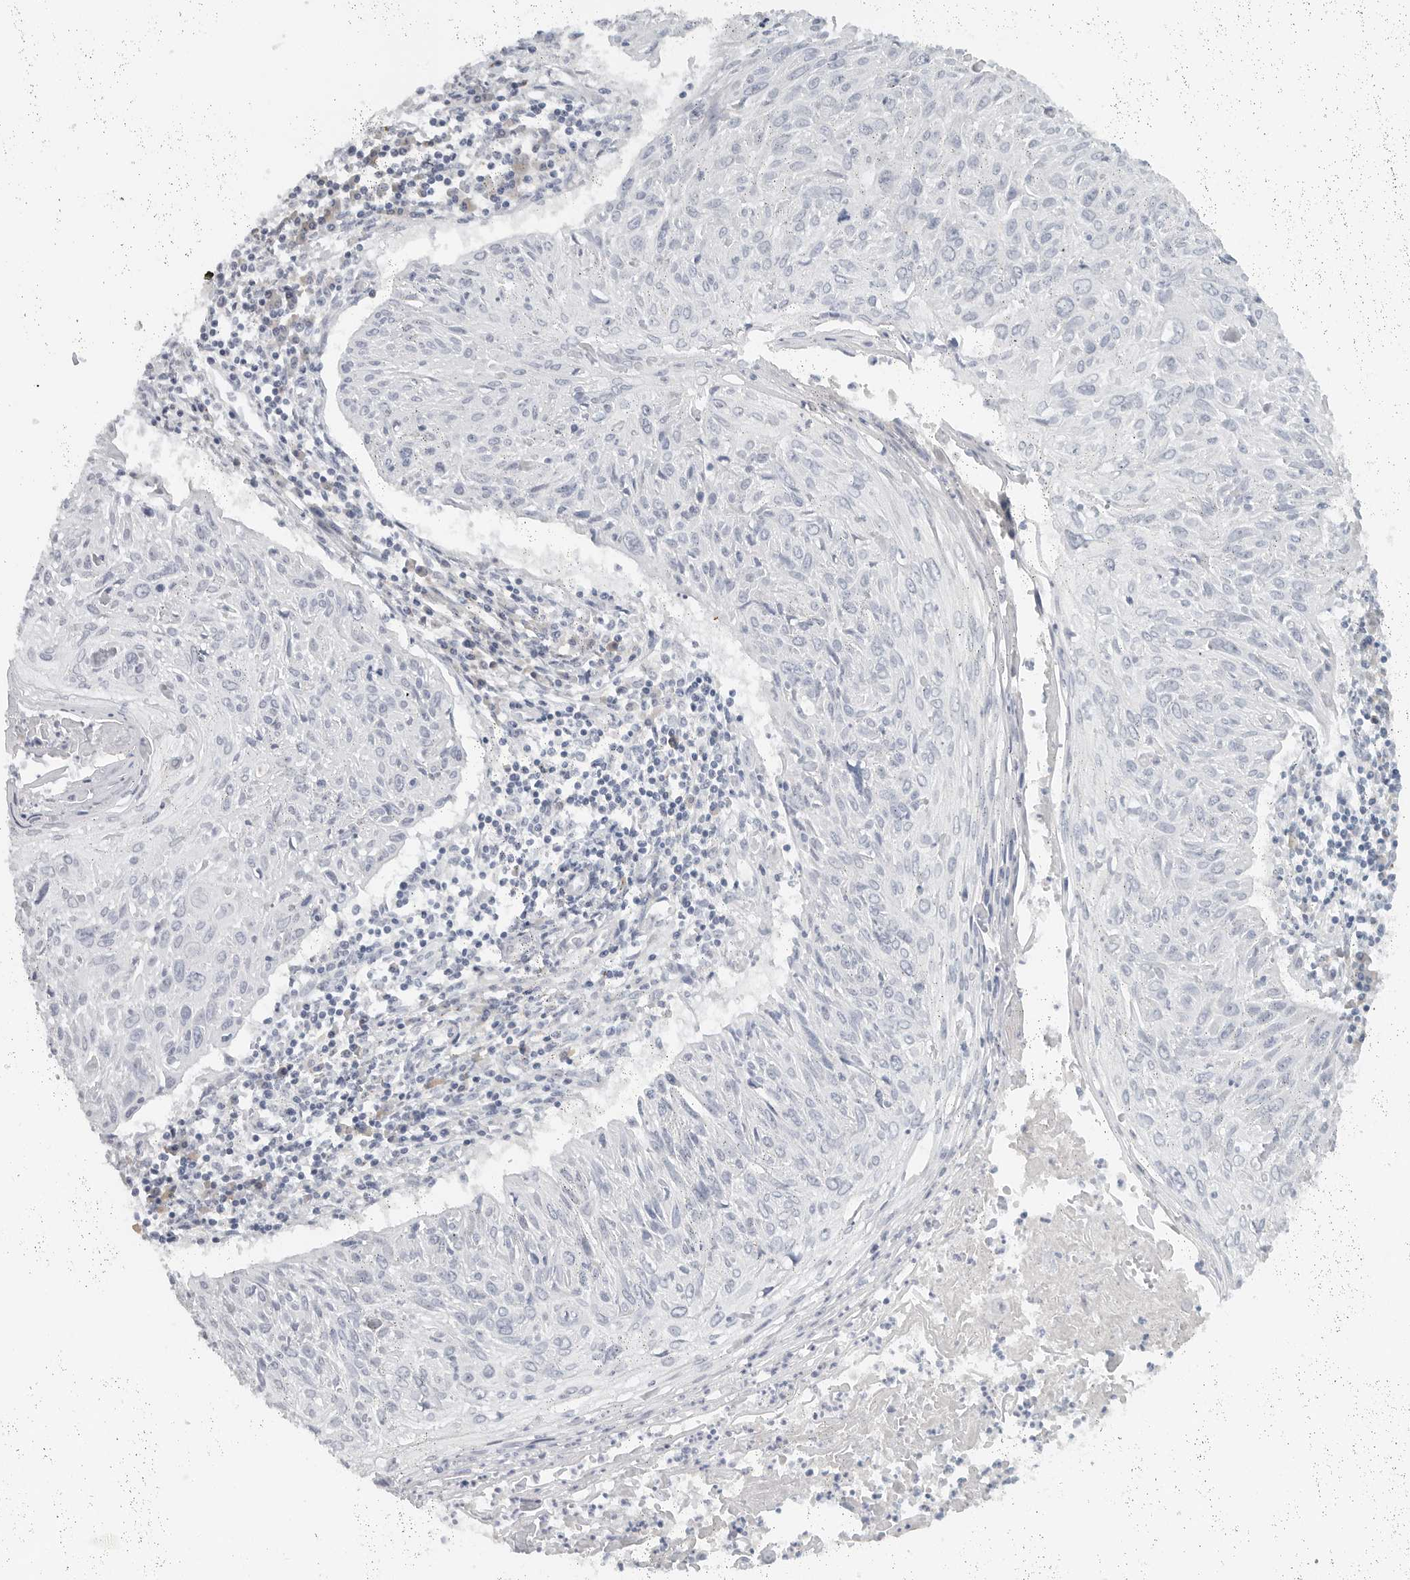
{"staining": {"intensity": "negative", "quantity": "none", "location": "none"}, "tissue": "cervical cancer", "cell_type": "Tumor cells", "image_type": "cancer", "snomed": [{"axis": "morphology", "description": "Squamous cell carcinoma, NOS"}, {"axis": "topography", "description": "Cervix"}], "caption": "Immunohistochemical staining of human cervical cancer (squamous cell carcinoma) shows no significant staining in tumor cells.", "gene": "PAM", "patient": {"sex": "female", "age": 51}}